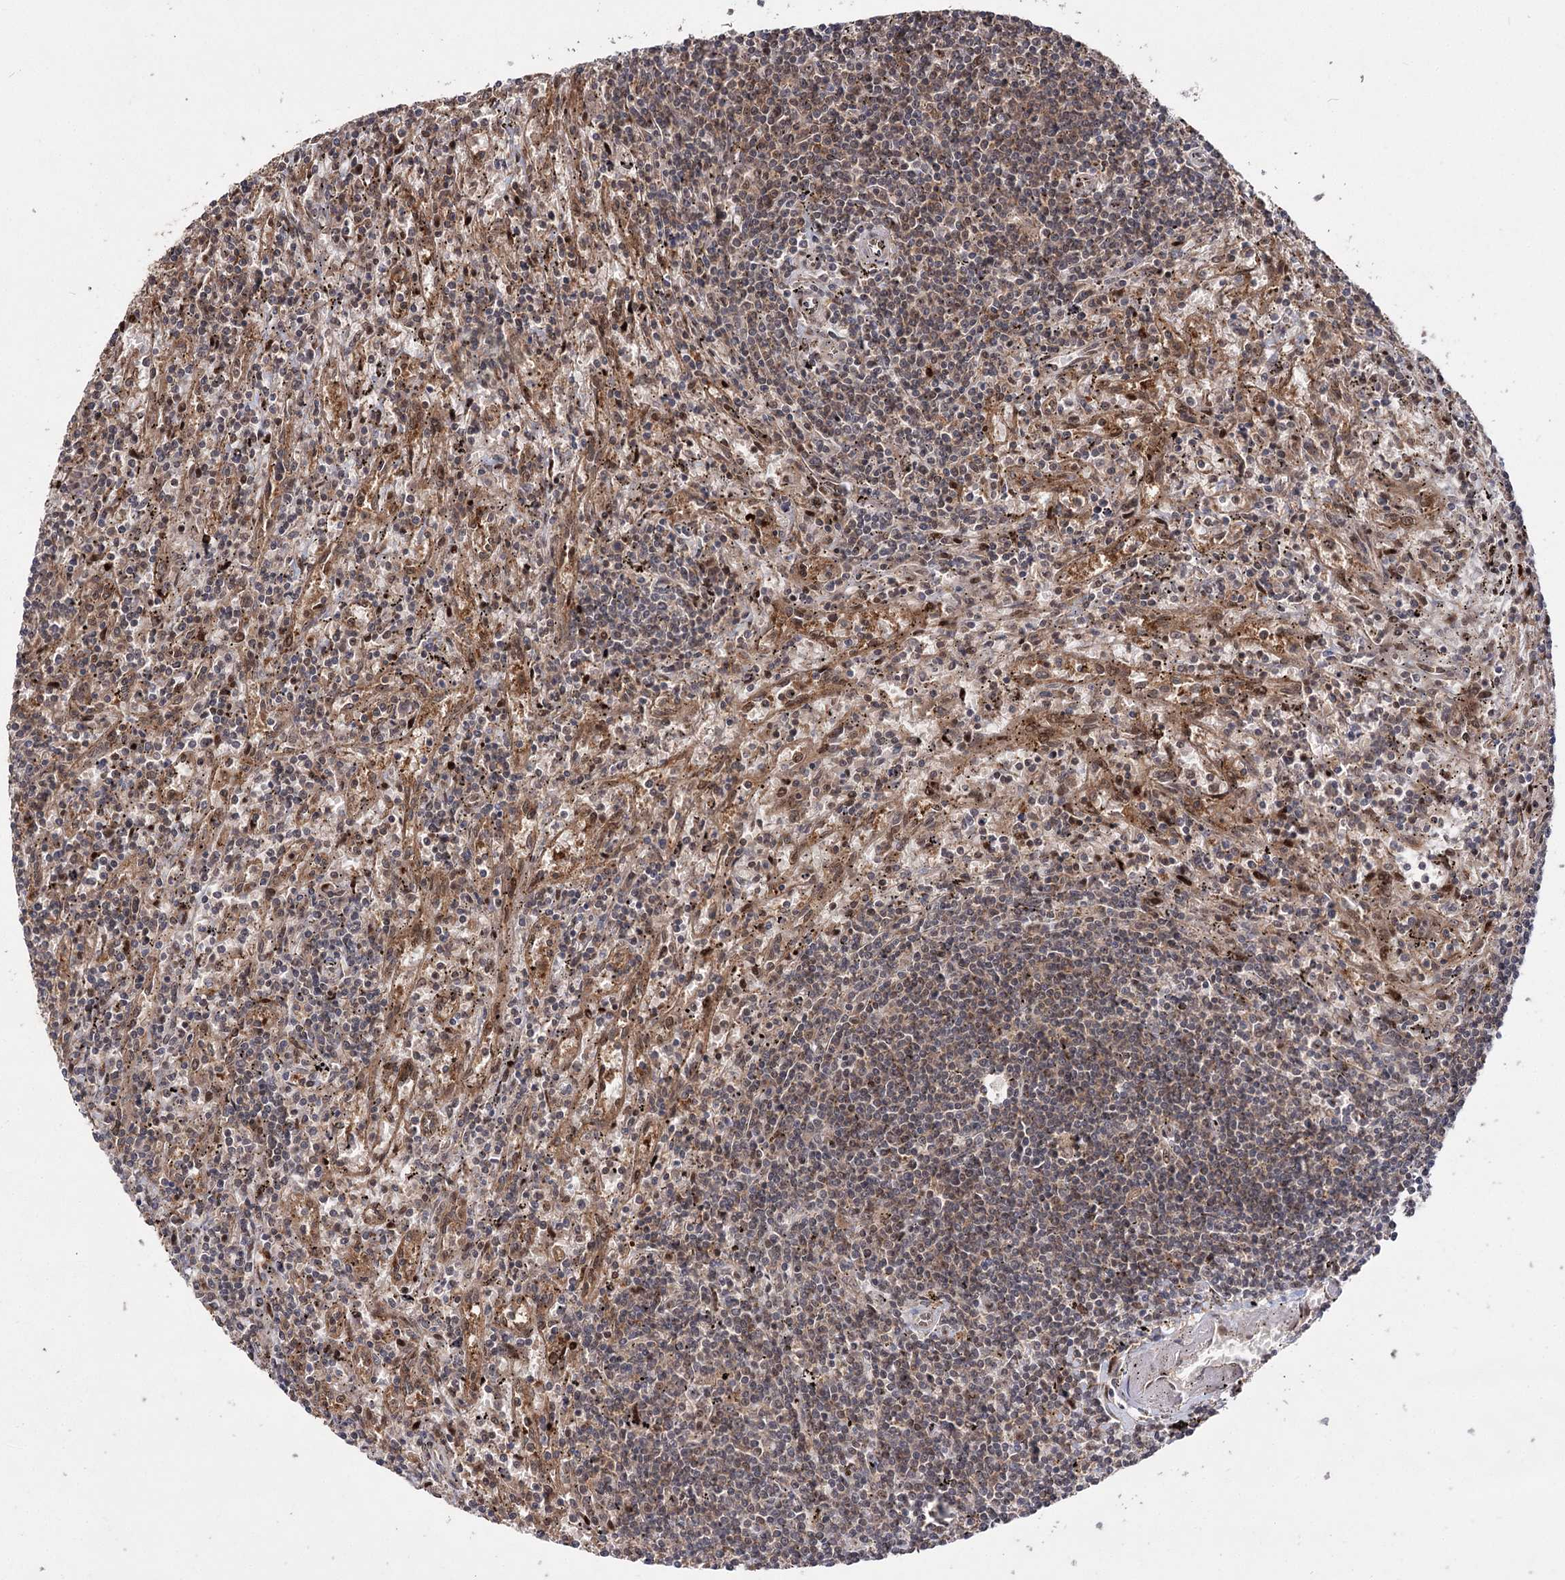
{"staining": {"intensity": "weak", "quantity": "25%-75%", "location": "cytoplasmic/membranous,nuclear"}, "tissue": "lymphoma", "cell_type": "Tumor cells", "image_type": "cancer", "snomed": [{"axis": "morphology", "description": "Malignant lymphoma, non-Hodgkin's type, Low grade"}, {"axis": "topography", "description": "Spleen"}], "caption": "Protein staining of lymphoma tissue reveals weak cytoplasmic/membranous and nuclear expression in approximately 25%-75% of tumor cells.", "gene": "MKNK2", "patient": {"sex": "male", "age": 76}}